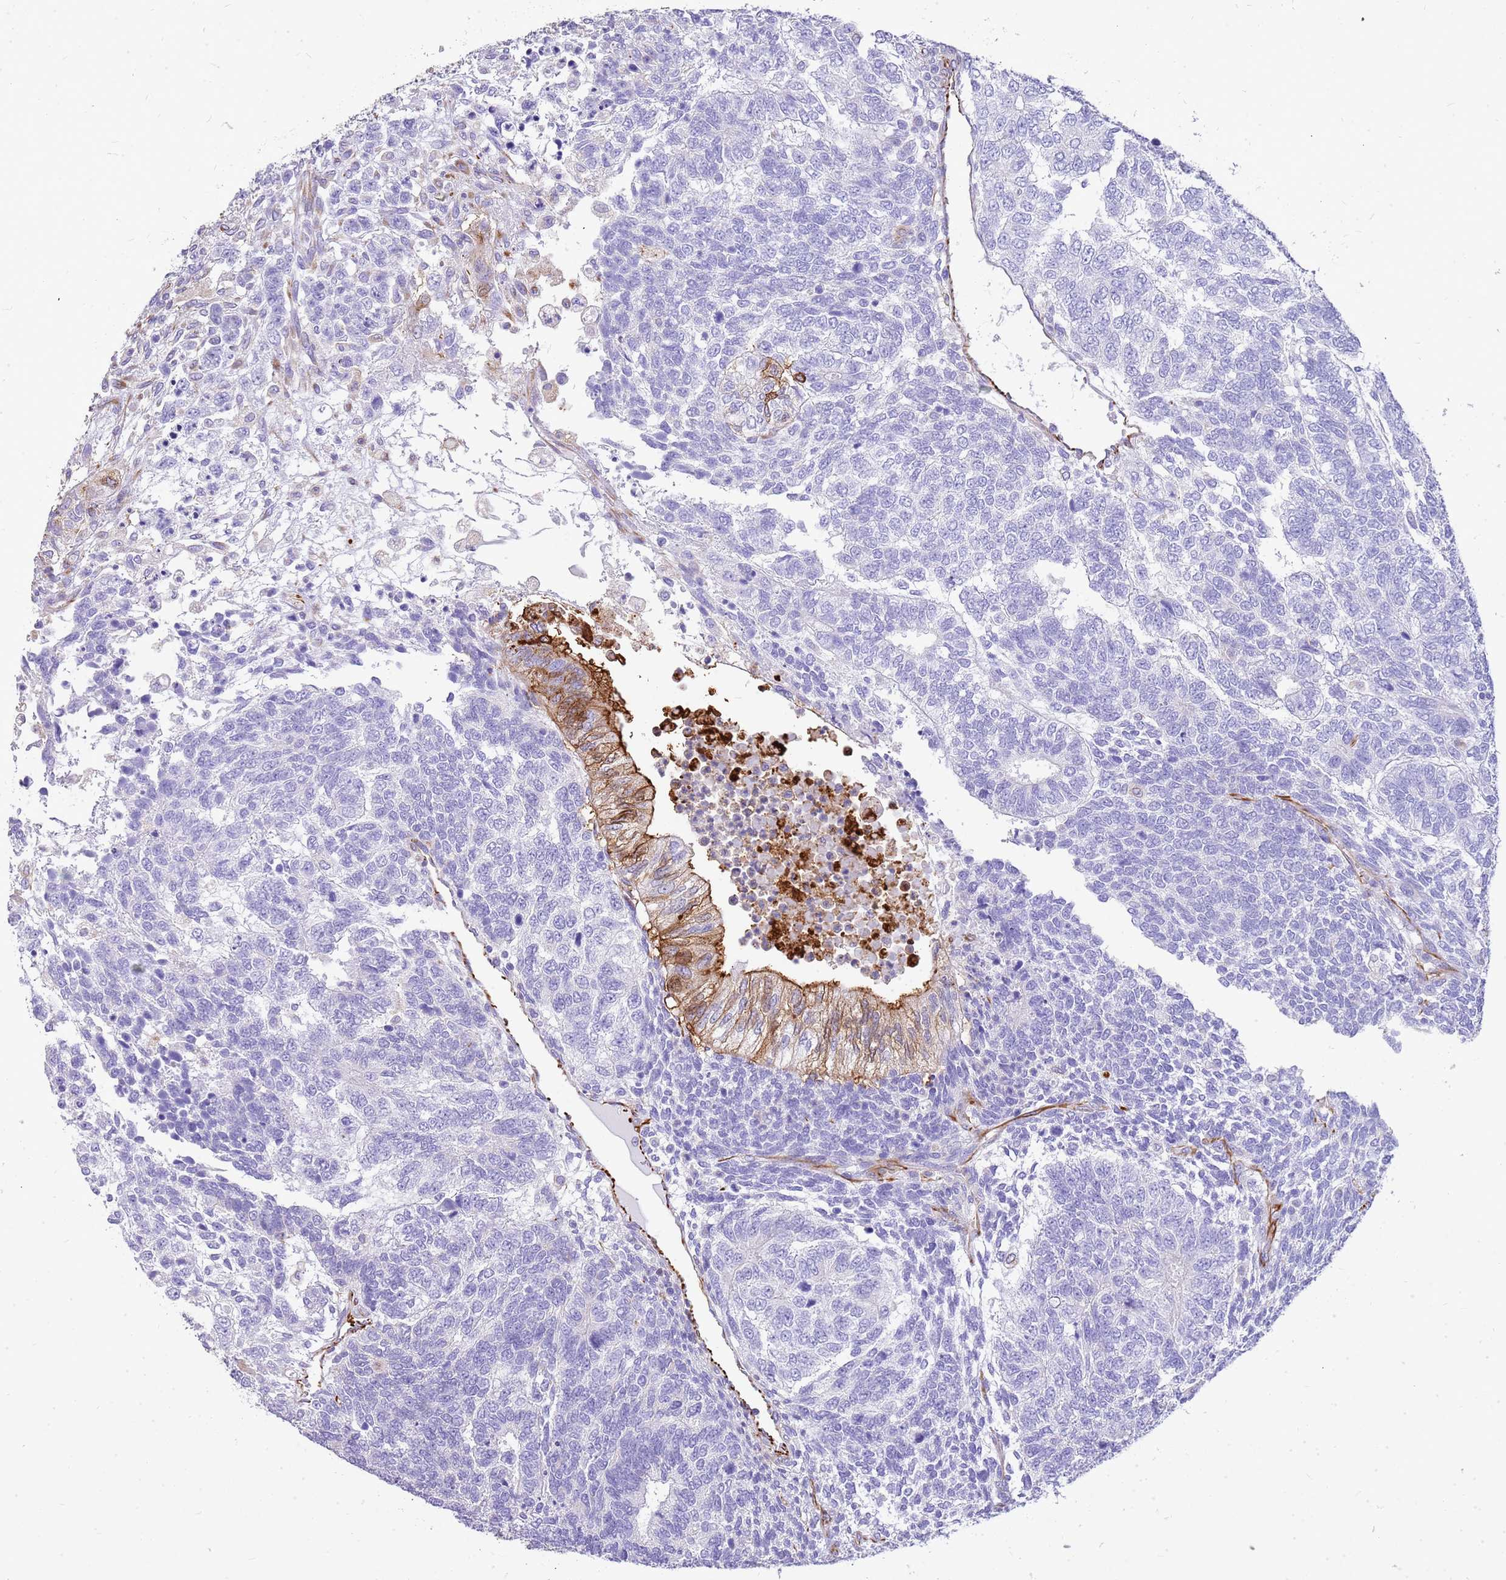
{"staining": {"intensity": "negative", "quantity": "none", "location": "none"}, "tissue": "testis cancer", "cell_type": "Tumor cells", "image_type": "cancer", "snomed": [{"axis": "morphology", "description": "Carcinoma, Embryonal, NOS"}, {"axis": "topography", "description": "Testis"}], "caption": "The IHC histopathology image has no significant expression in tumor cells of testis cancer (embryonal carcinoma) tissue.", "gene": "ZDHHC1", "patient": {"sex": "male", "age": 23}}